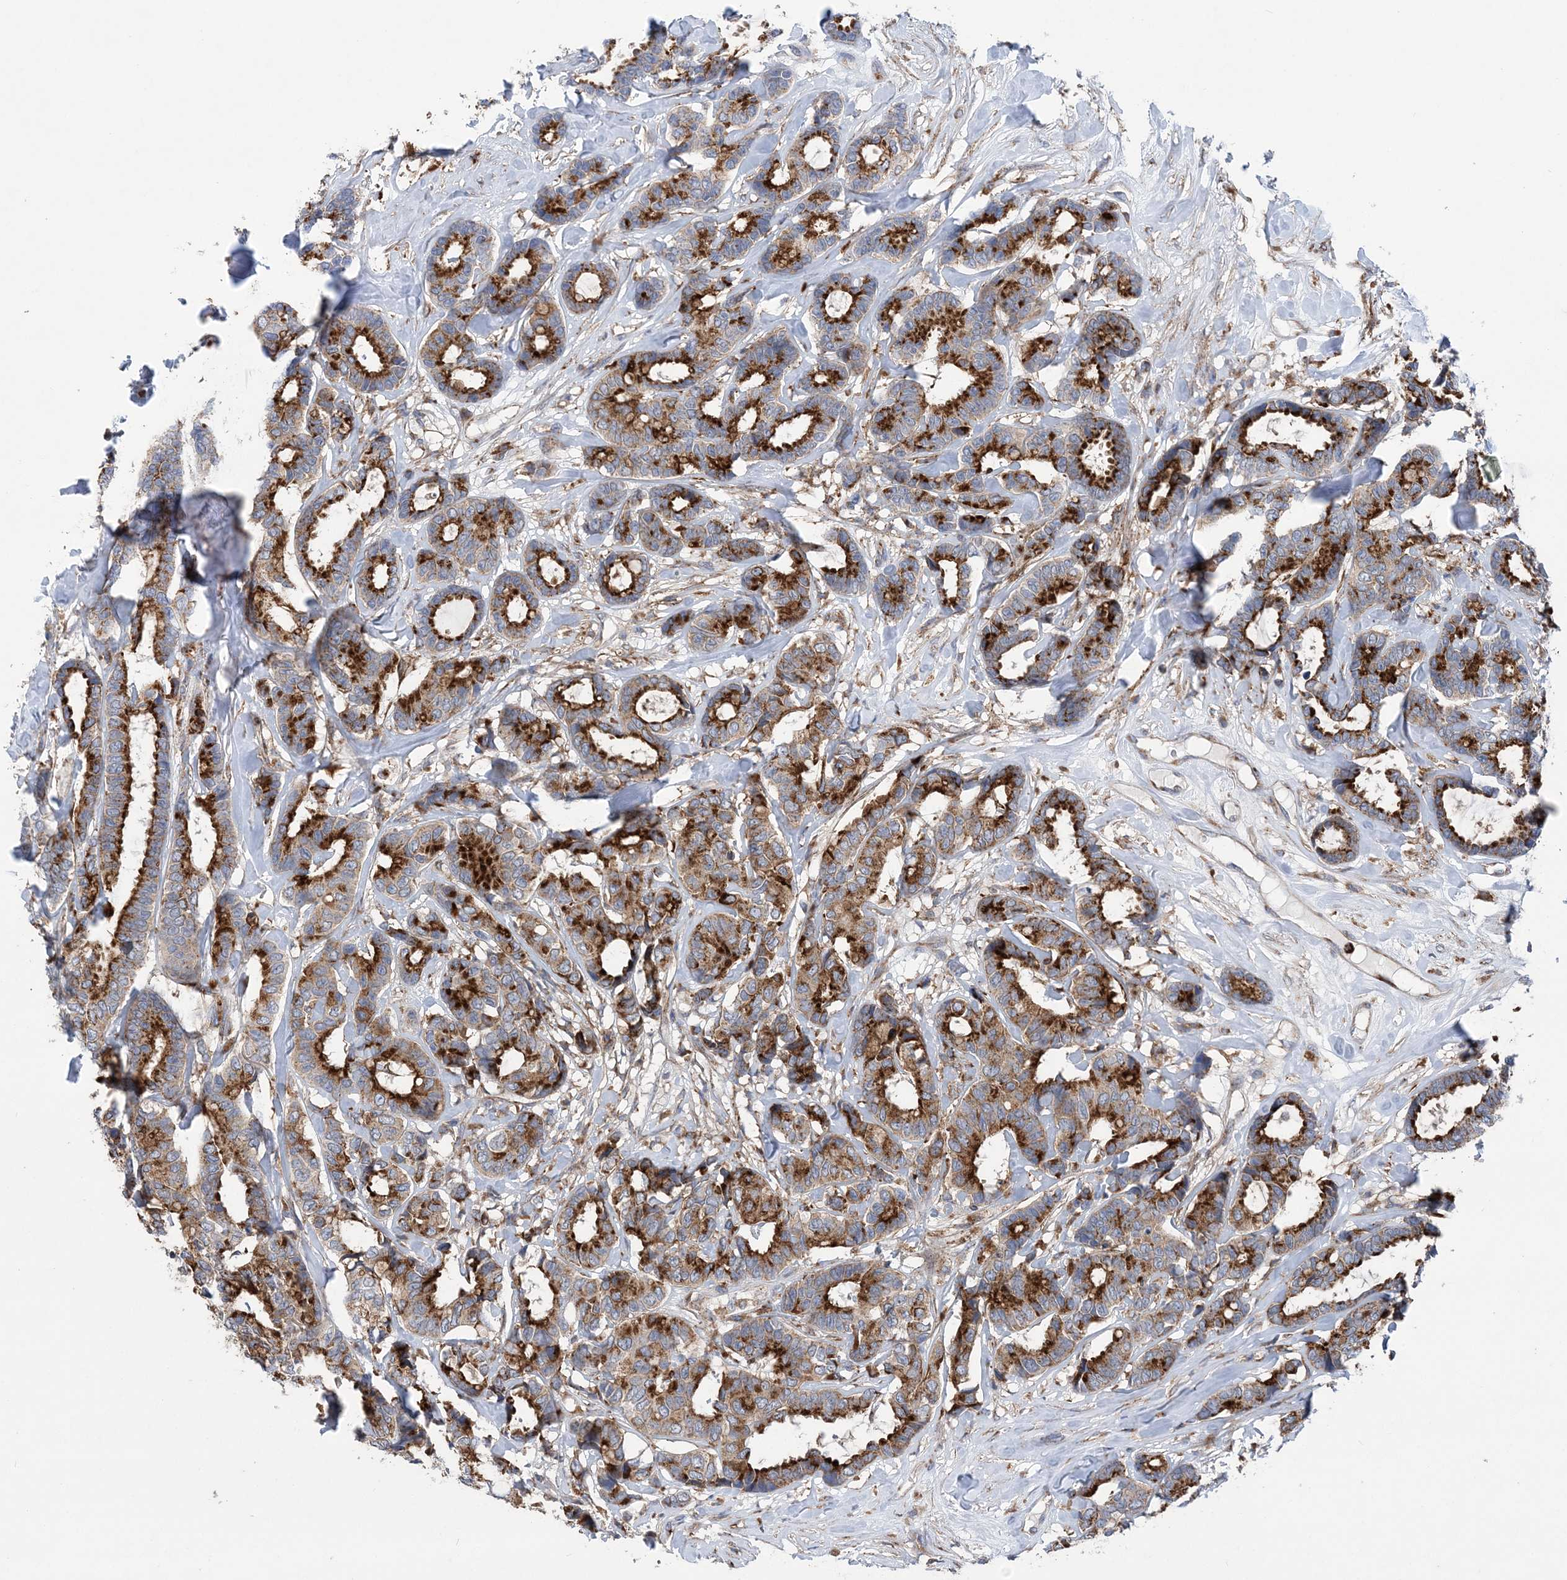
{"staining": {"intensity": "strong", "quantity": ">75%", "location": "cytoplasmic/membranous"}, "tissue": "breast cancer", "cell_type": "Tumor cells", "image_type": "cancer", "snomed": [{"axis": "morphology", "description": "Duct carcinoma"}, {"axis": "topography", "description": "Breast"}], "caption": "Immunohistochemical staining of human infiltrating ductal carcinoma (breast) demonstrates high levels of strong cytoplasmic/membranous protein positivity in about >75% of tumor cells. (DAB (3,3'-diaminobenzidine) IHC with brightfield microscopy, high magnification).", "gene": "PTTG1IP", "patient": {"sex": "female", "age": 87}}